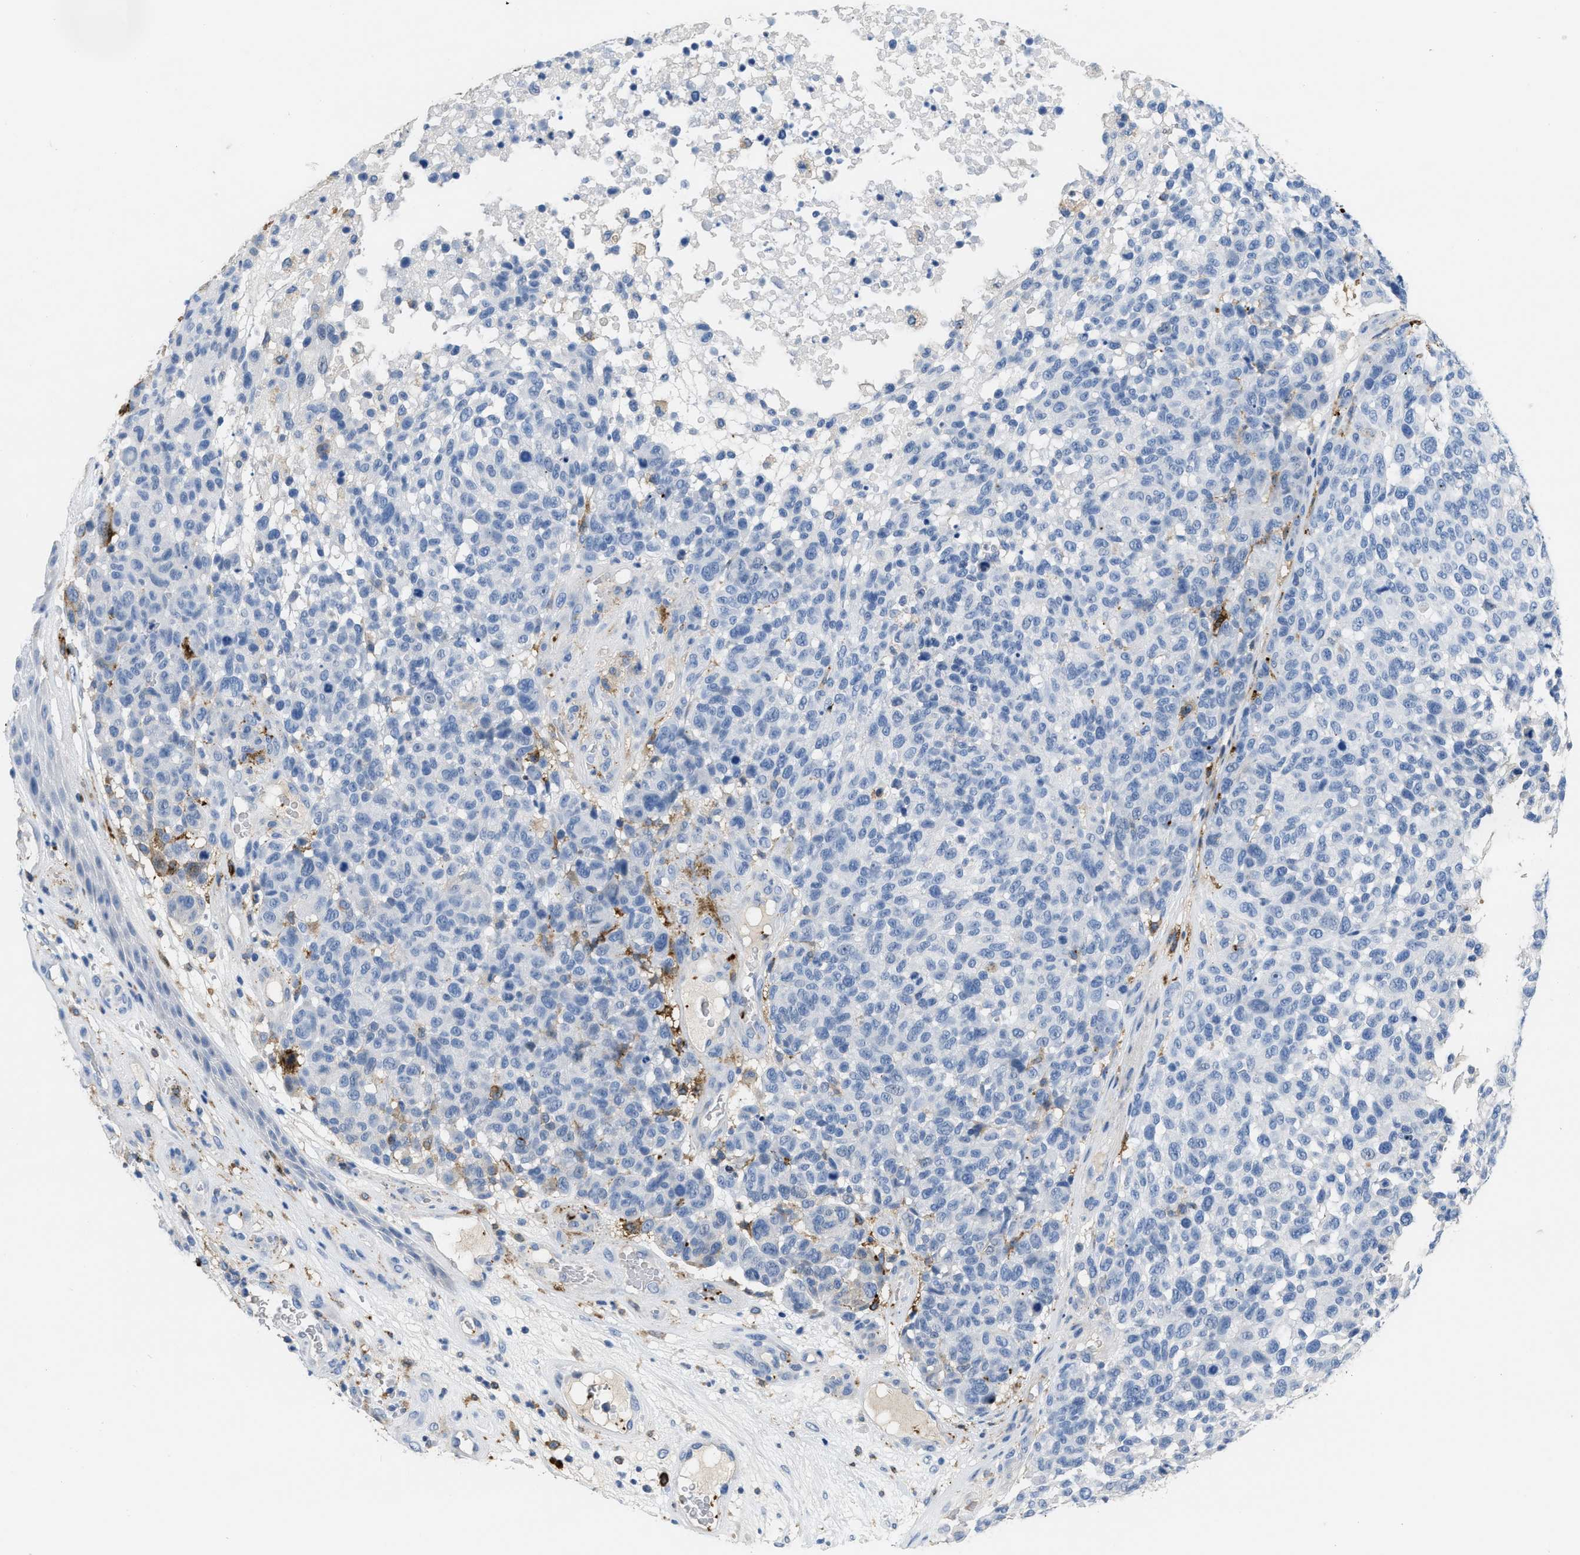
{"staining": {"intensity": "negative", "quantity": "none", "location": "none"}, "tissue": "melanoma", "cell_type": "Tumor cells", "image_type": "cancer", "snomed": [{"axis": "morphology", "description": "Malignant melanoma, NOS"}, {"axis": "topography", "description": "Skin"}], "caption": "Malignant melanoma was stained to show a protein in brown. There is no significant expression in tumor cells.", "gene": "FGF18", "patient": {"sex": "male", "age": 59}}